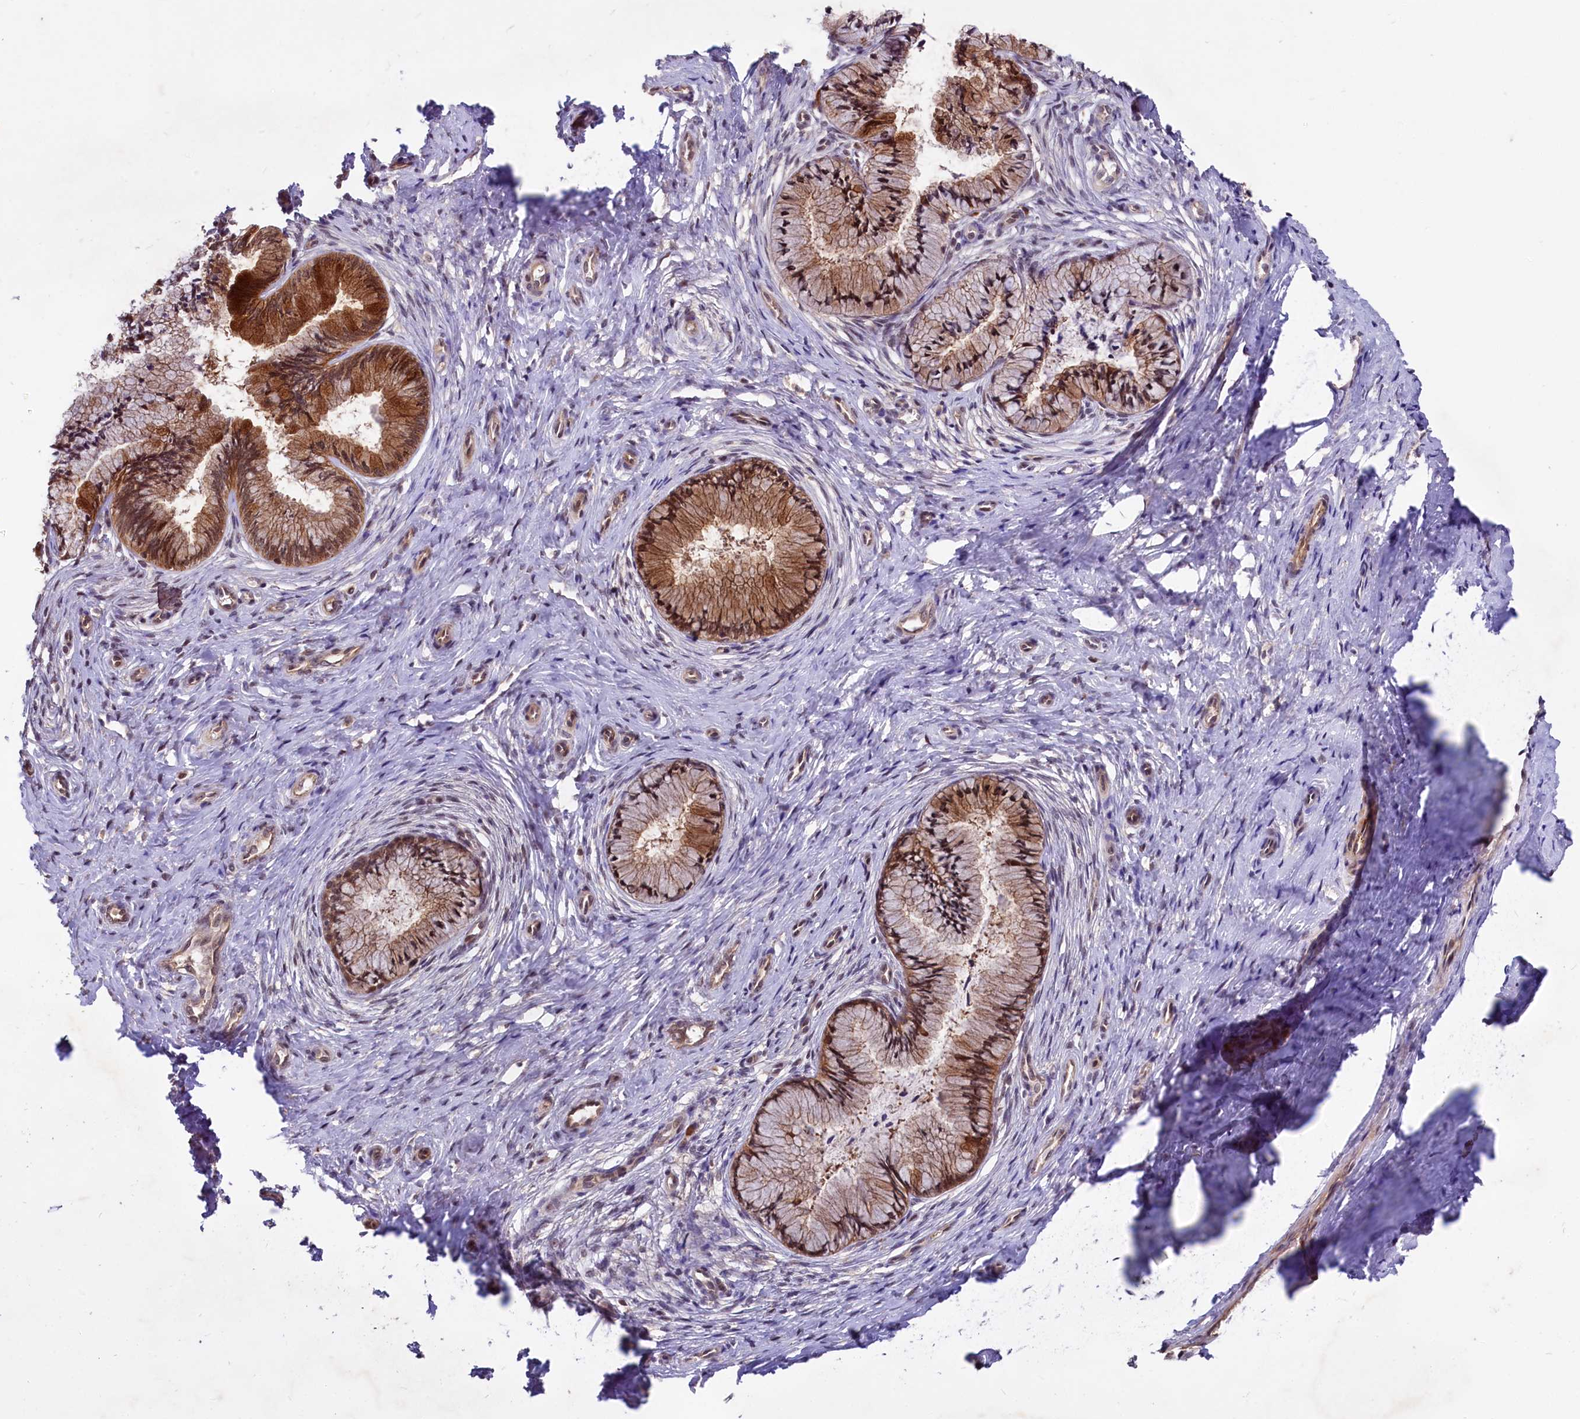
{"staining": {"intensity": "strong", "quantity": "25%-75%", "location": "cytoplasmic/membranous,nuclear"}, "tissue": "cervix", "cell_type": "Glandular cells", "image_type": "normal", "snomed": [{"axis": "morphology", "description": "Normal tissue, NOS"}, {"axis": "topography", "description": "Cervix"}], "caption": "Glandular cells display high levels of strong cytoplasmic/membranous,nuclear positivity in approximately 25%-75% of cells in normal cervix.", "gene": "UBE3A", "patient": {"sex": "female", "age": 36}}